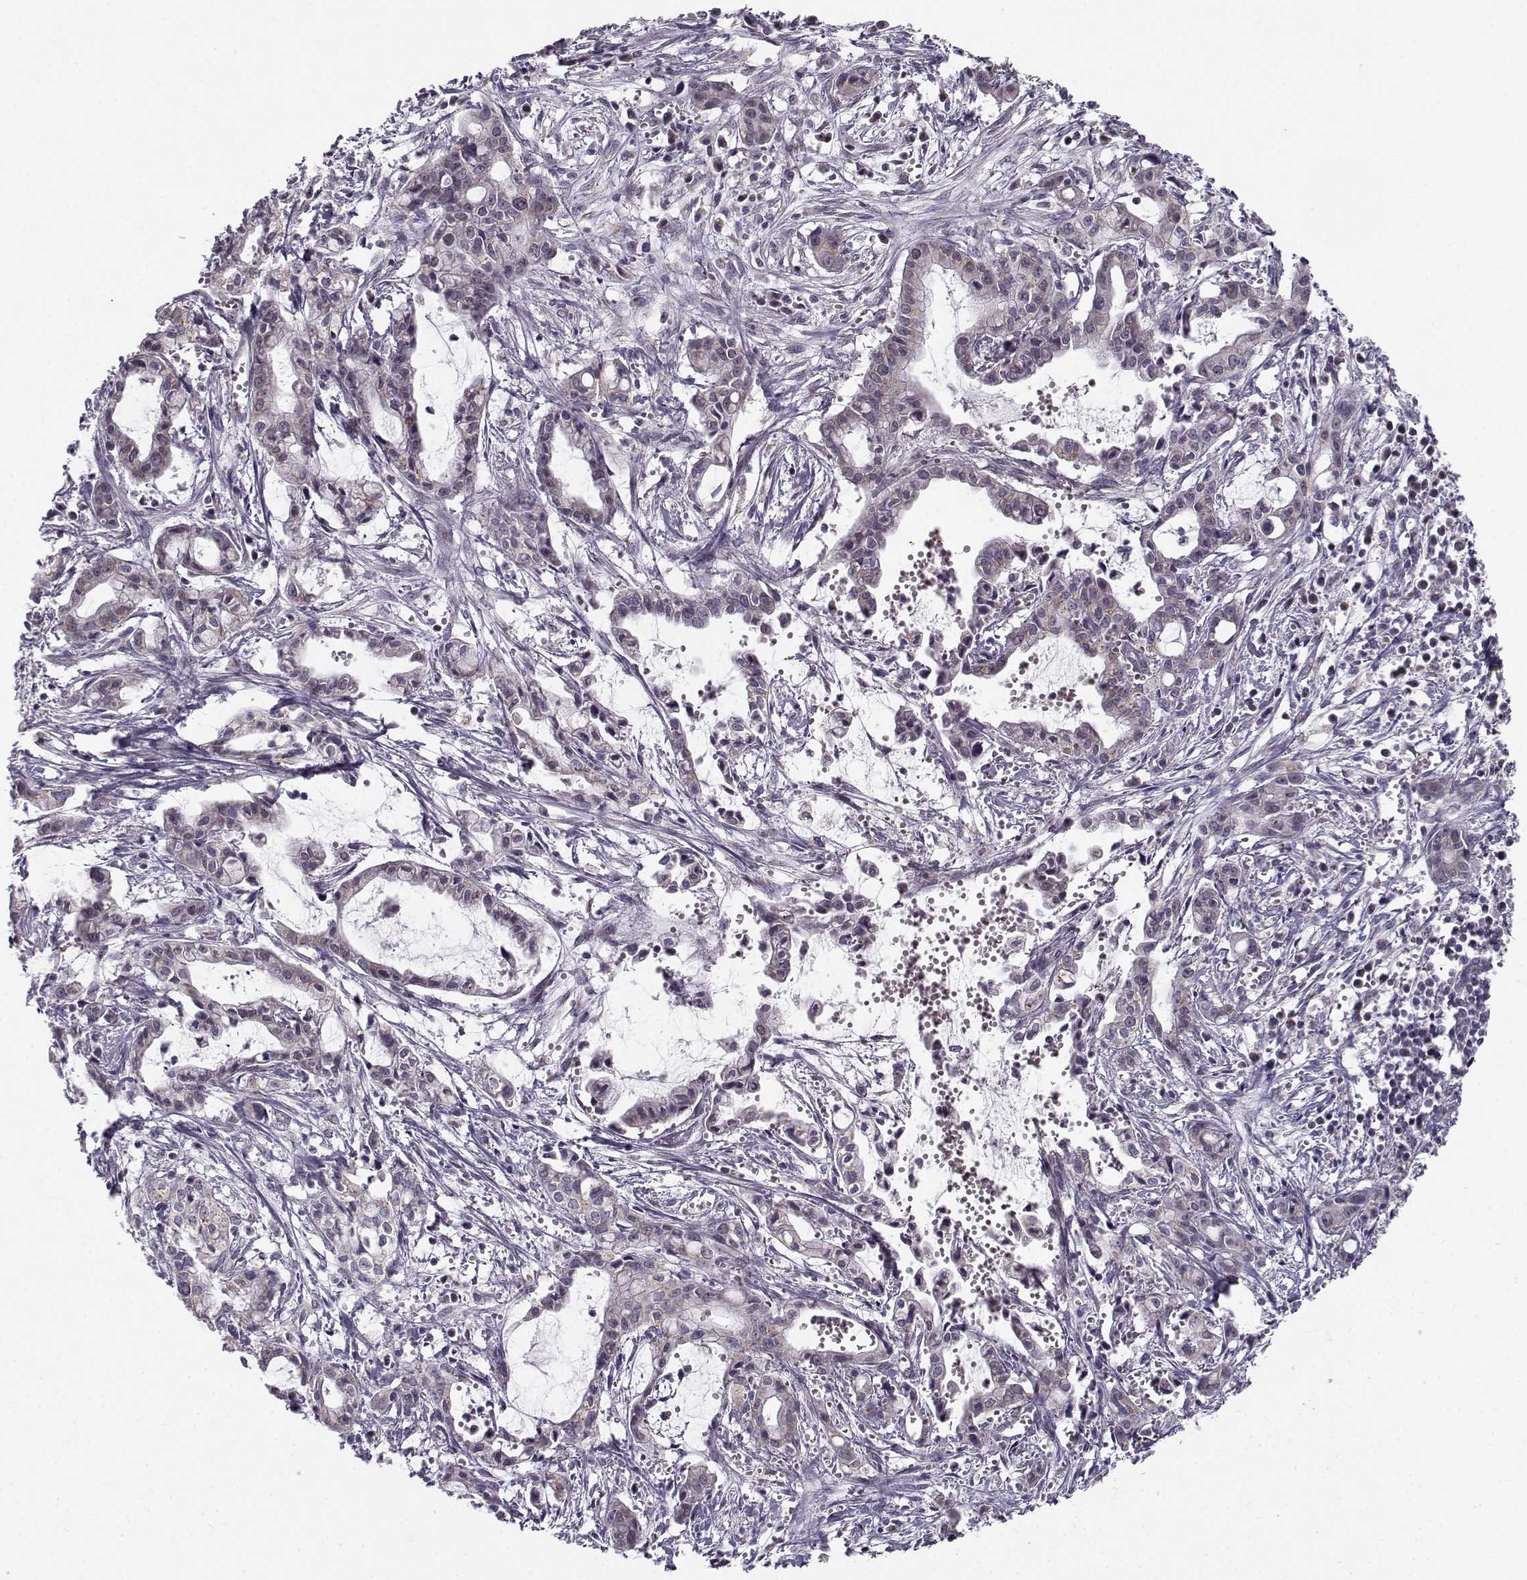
{"staining": {"intensity": "negative", "quantity": "none", "location": "none"}, "tissue": "pancreatic cancer", "cell_type": "Tumor cells", "image_type": "cancer", "snomed": [{"axis": "morphology", "description": "Adenocarcinoma, NOS"}, {"axis": "topography", "description": "Pancreas"}], "caption": "A high-resolution histopathology image shows immunohistochemistry (IHC) staining of adenocarcinoma (pancreatic), which displays no significant staining in tumor cells.", "gene": "SLC4A5", "patient": {"sex": "male", "age": 48}}